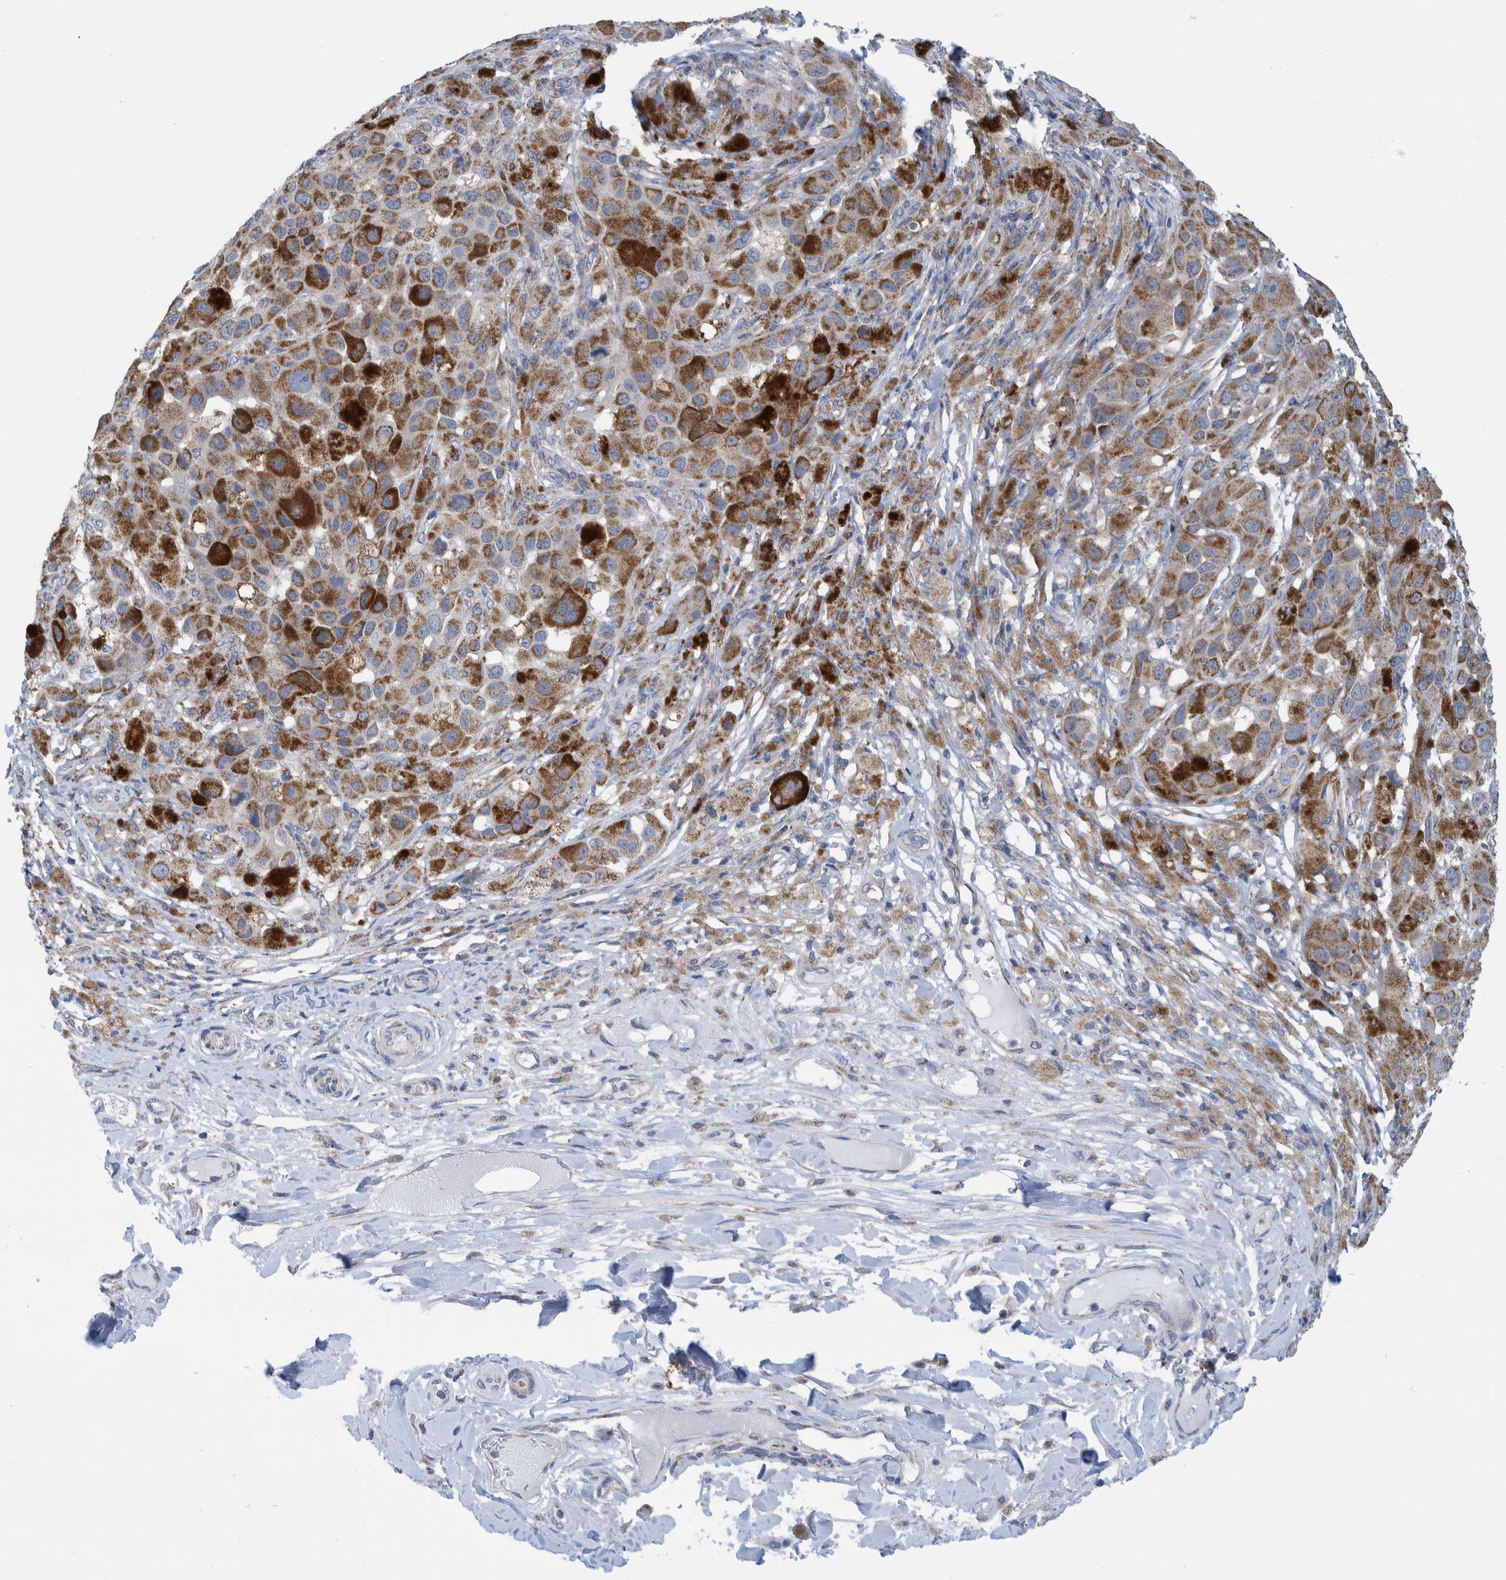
{"staining": {"intensity": "strong", "quantity": "25%-75%", "location": "cytoplasmic/membranous"}, "tissue": "melanoma", "cell_type": "Tumor cells", "image_type": "cancer", "snomed": [{"axis": "morphology", "description": "Malignant melanoma, NOS"}, {"axis": "topography", "description": "Skin"}], "caption": "A photomicrograph of human melanoma stained for a protein displays strong cytoplasmic/membranous brown staining in tumor cells.", "gene": "MRPS7", "patient": {"sex": "male", "age": 96}}